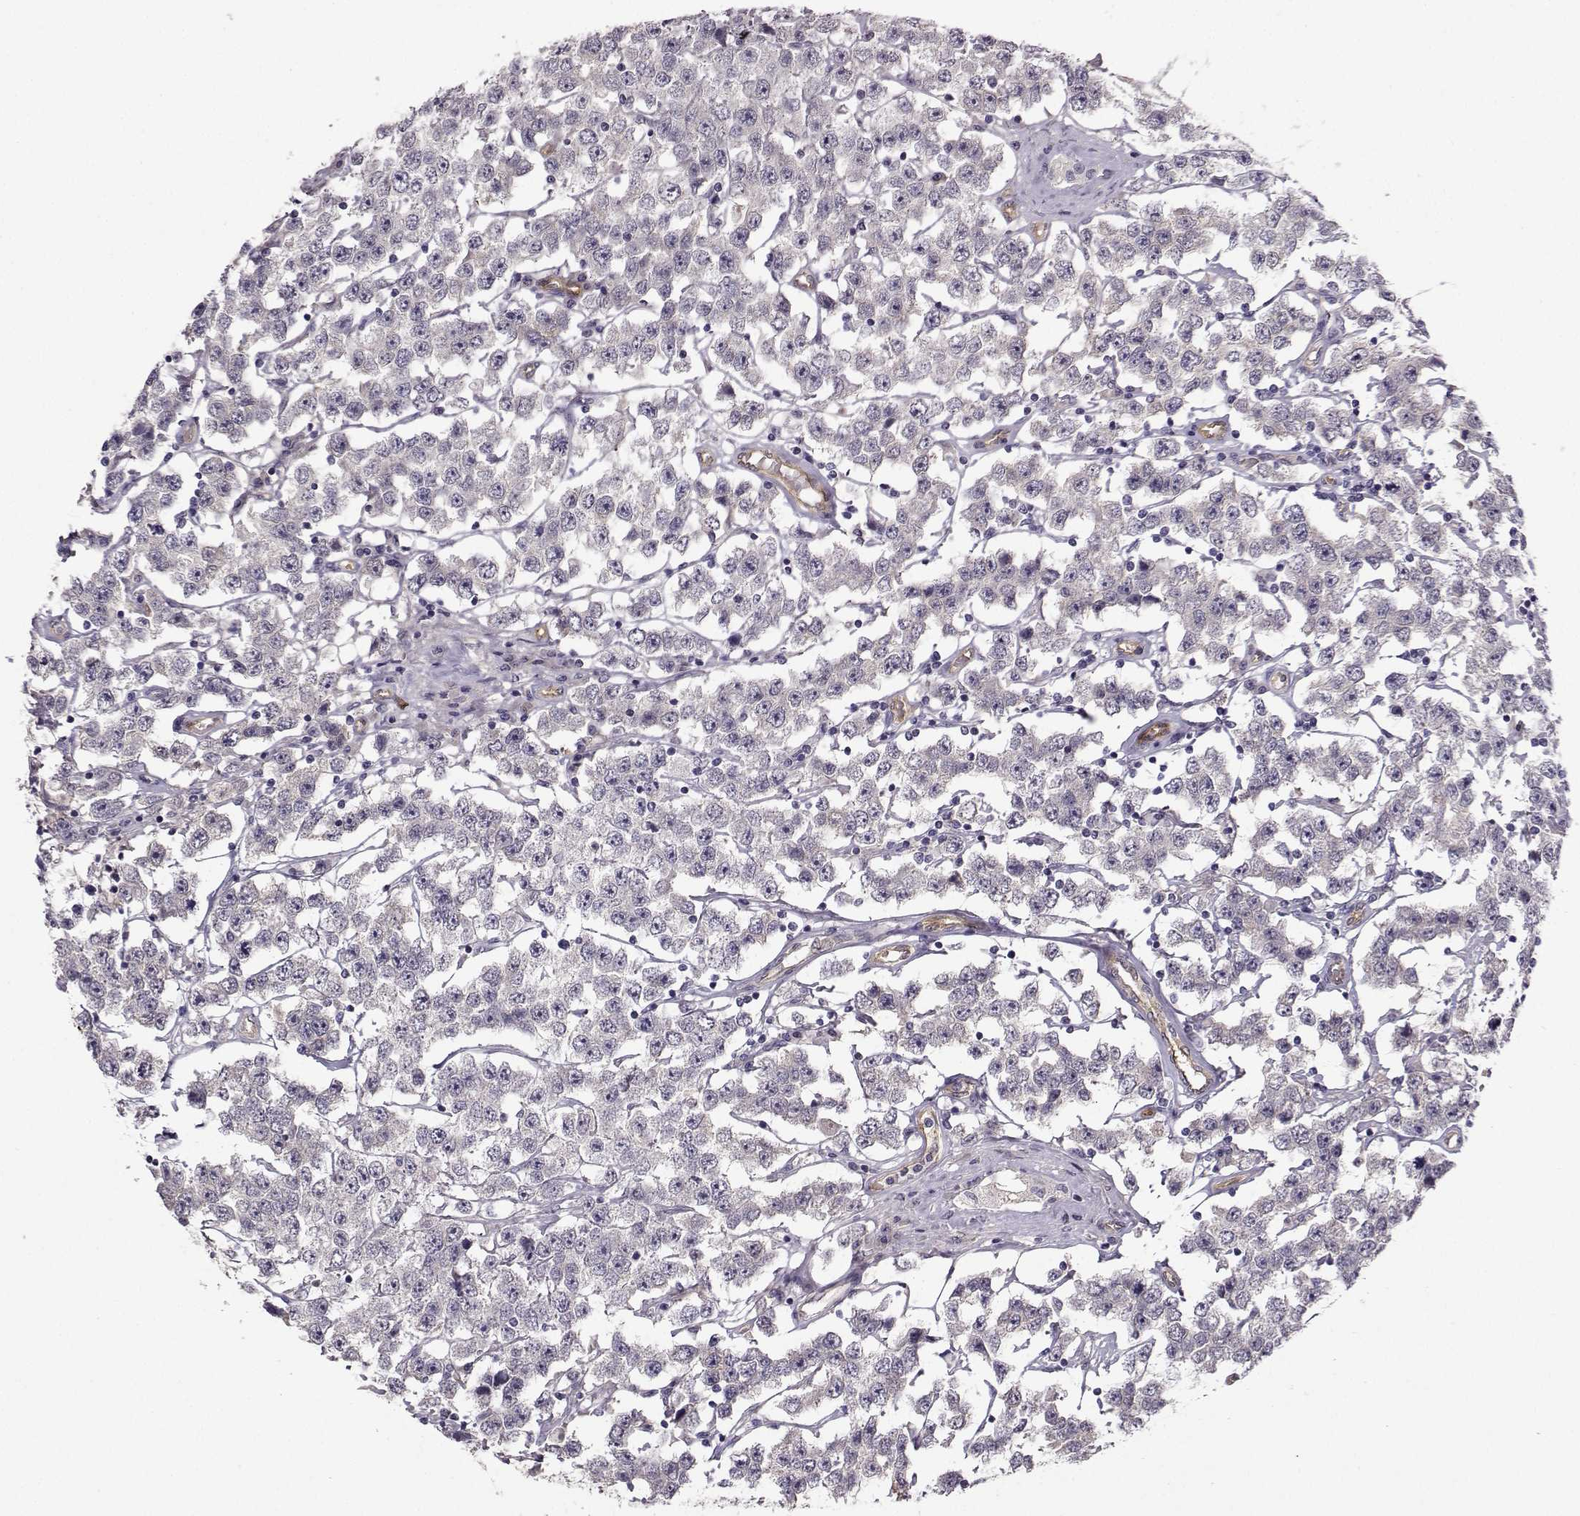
{"staining": {"intensity": "negative", "quantity": "none", "location": "none"}, "tissue": "testis cancer", "cell_type": "Tumor cells", "image_type": "cancer", "snomed": [{"axis": "morphology", "description": "Seminoma, NOS"}, {"axis": "topography", "description": "Testis"}], "caption": "Micrograph shows no protein staining in tumor cells of testis cancer tissue.", "gene": "NQO1", "patient": {"sex": "male", "age": 52}}